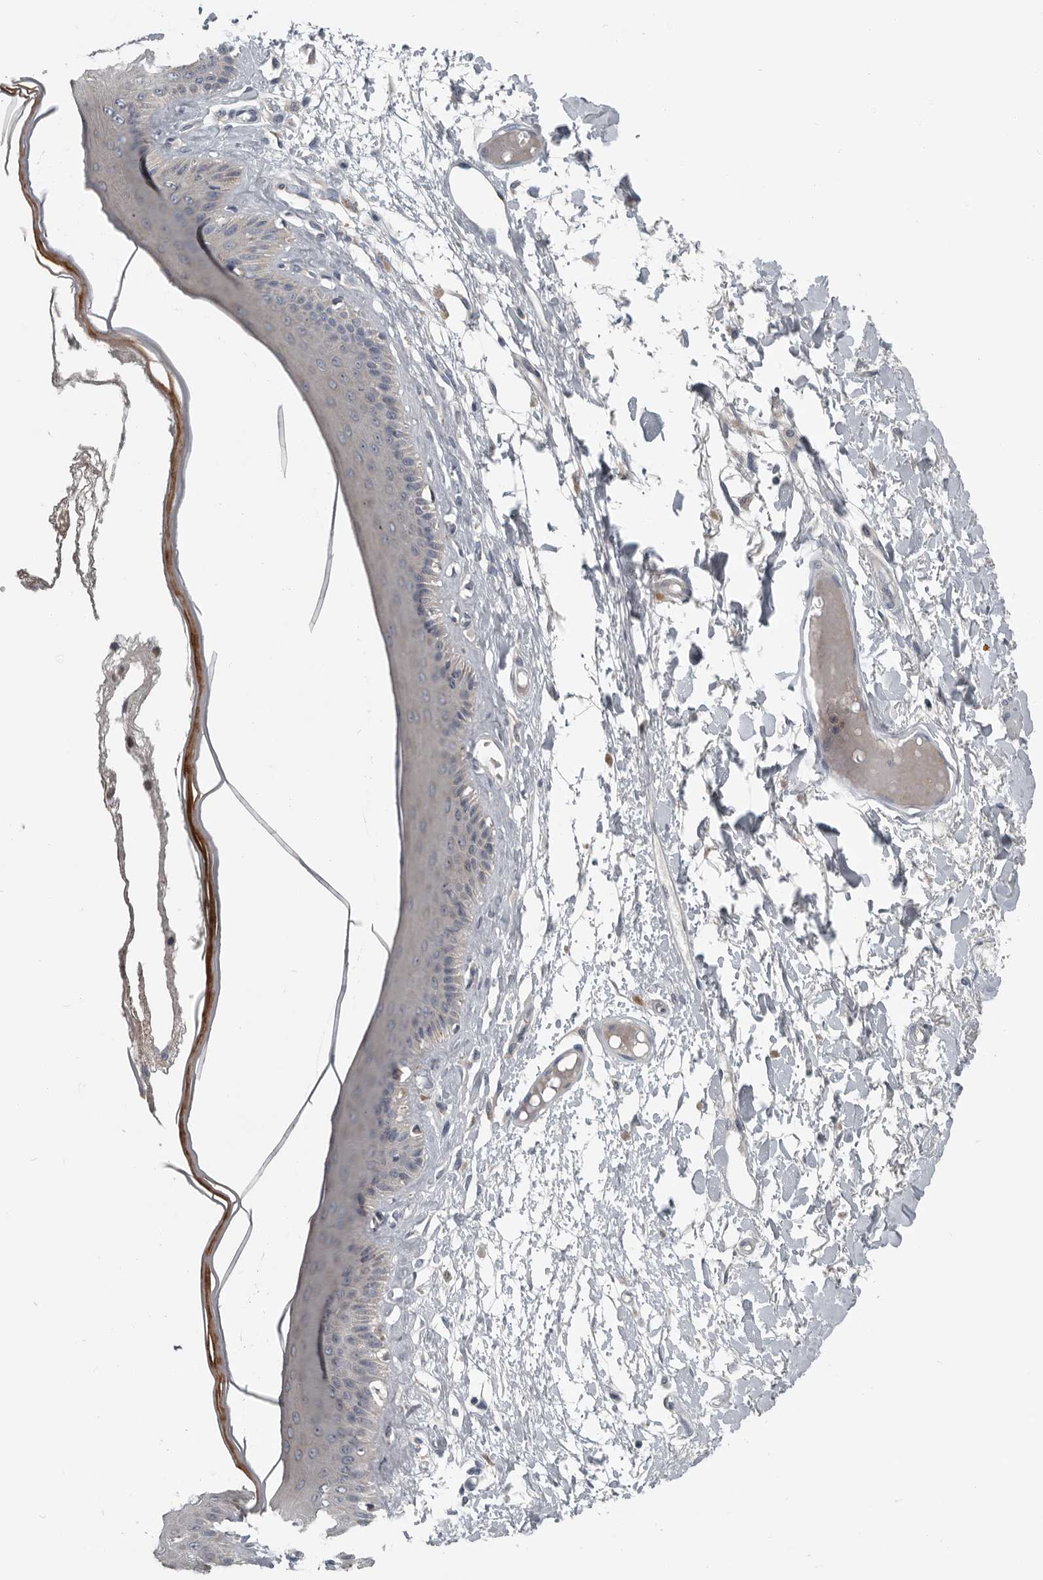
{"staining": {"intensity": "moderate", "quantity": "25%-75%", "location": "cytoplasmic/membranous"}, "tissue": "skin", "cell_type": "Epidermal cells", "image_type": "normal", "snomed": [{"axis": "morphology", "description": "Normal tissue, NOS"}, {"axis": "topography", "description": "Vulva"}], "caption": "IHC image of unremarkable human skin stained for a protein (brown), which exhibits medium levels of moderate cytoplasmic/membranous positivity in approximately 25%-75% of epidermal cells.", "gene": "TMEM199", "patient": {"sex": "female", "age": 73}}